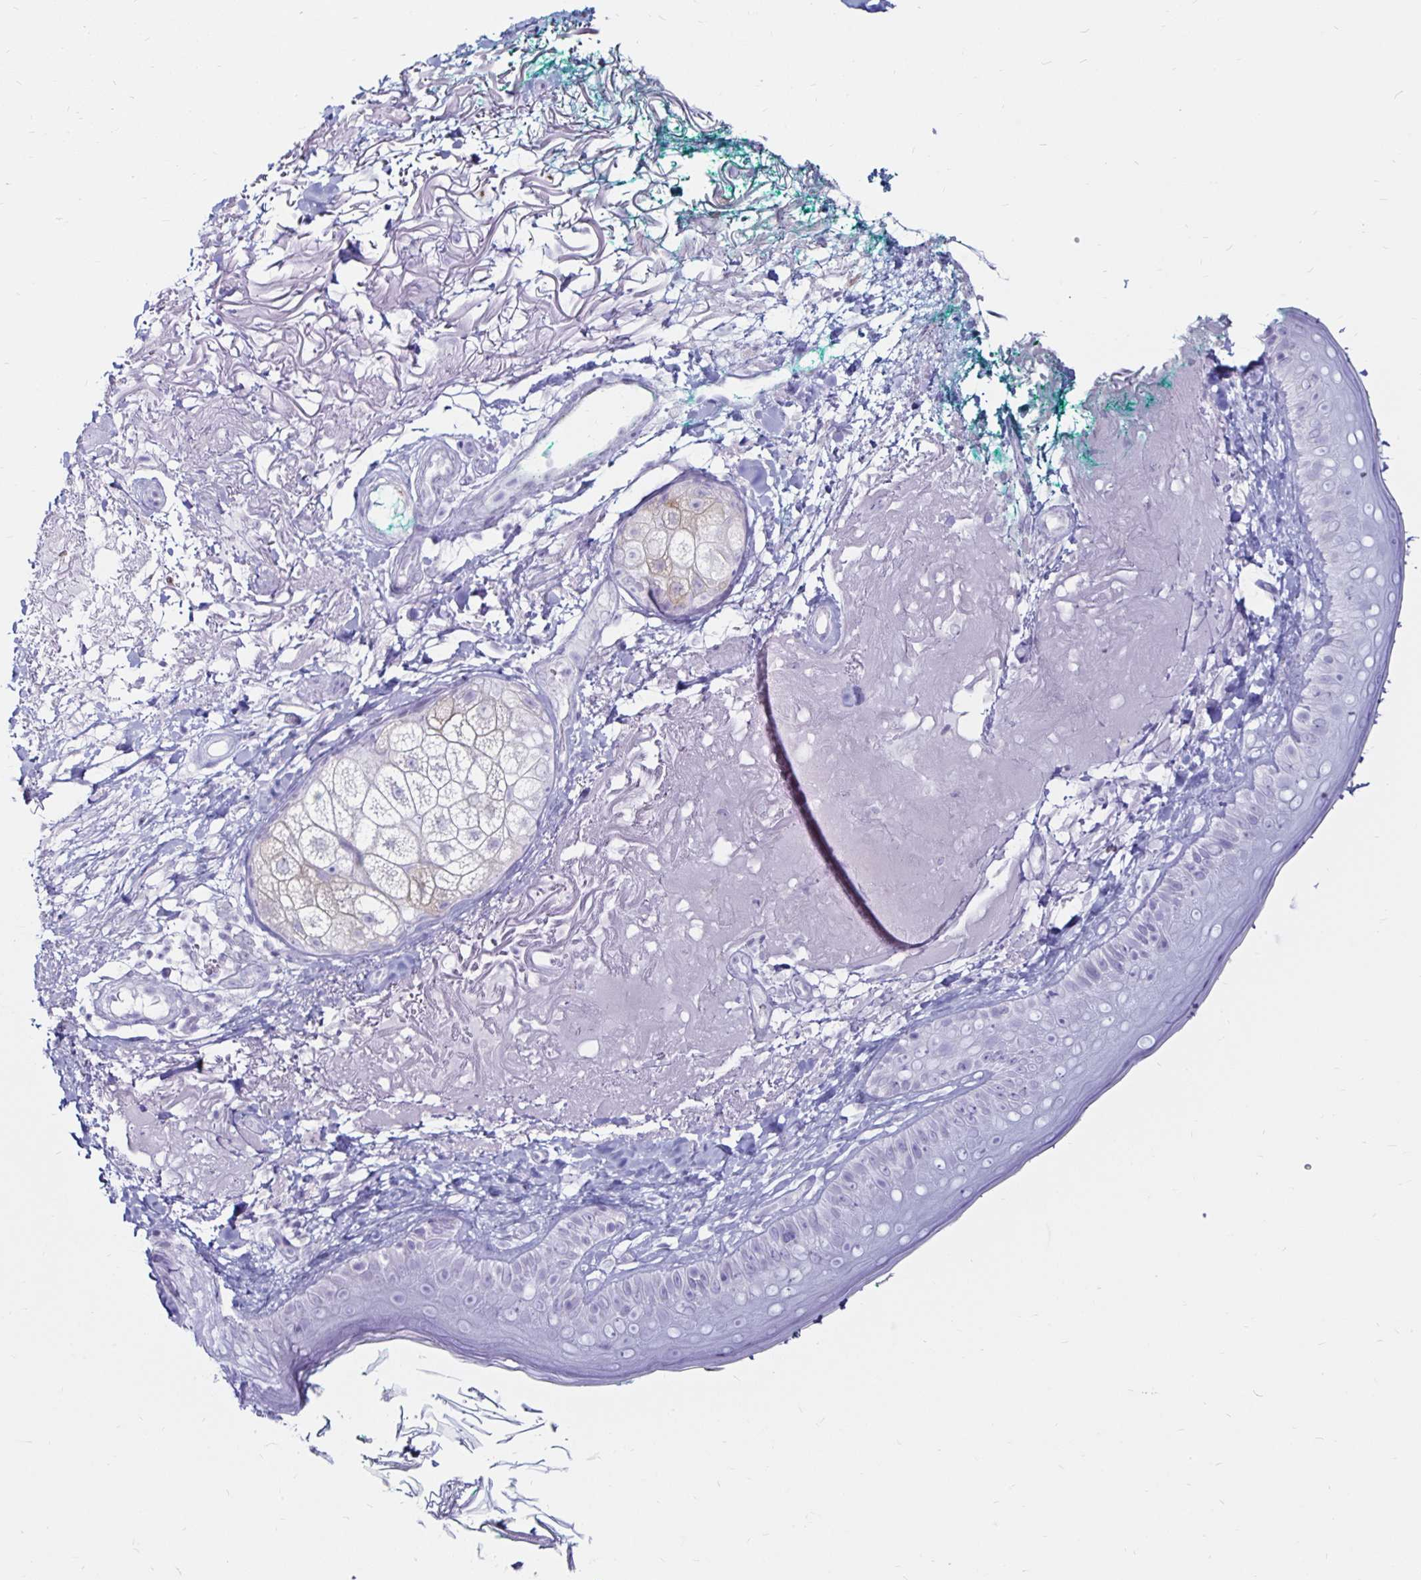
{"staining": {"intensity": "negative", "quantity": "none", "location": "none"}, "tissue": "skin", "cell_type": "Fibroblasts", "image_type": "normal", "snomed": [{"axis": "morphology", "description": "Normal tissue, NOS"}, {"axis": "topography", "description": "Skin"}], "caption": "Immunohistochemical staining of benign human skin displays no significant expression in fibroblasts. The staining was performed using DAB to visualize the protein expression in brown, while the nuclei were stained in blue with hematoxylin (Magnification: 20x).", "gene": "TIMP1", "patient": {"sex": "male", "age": 73}}